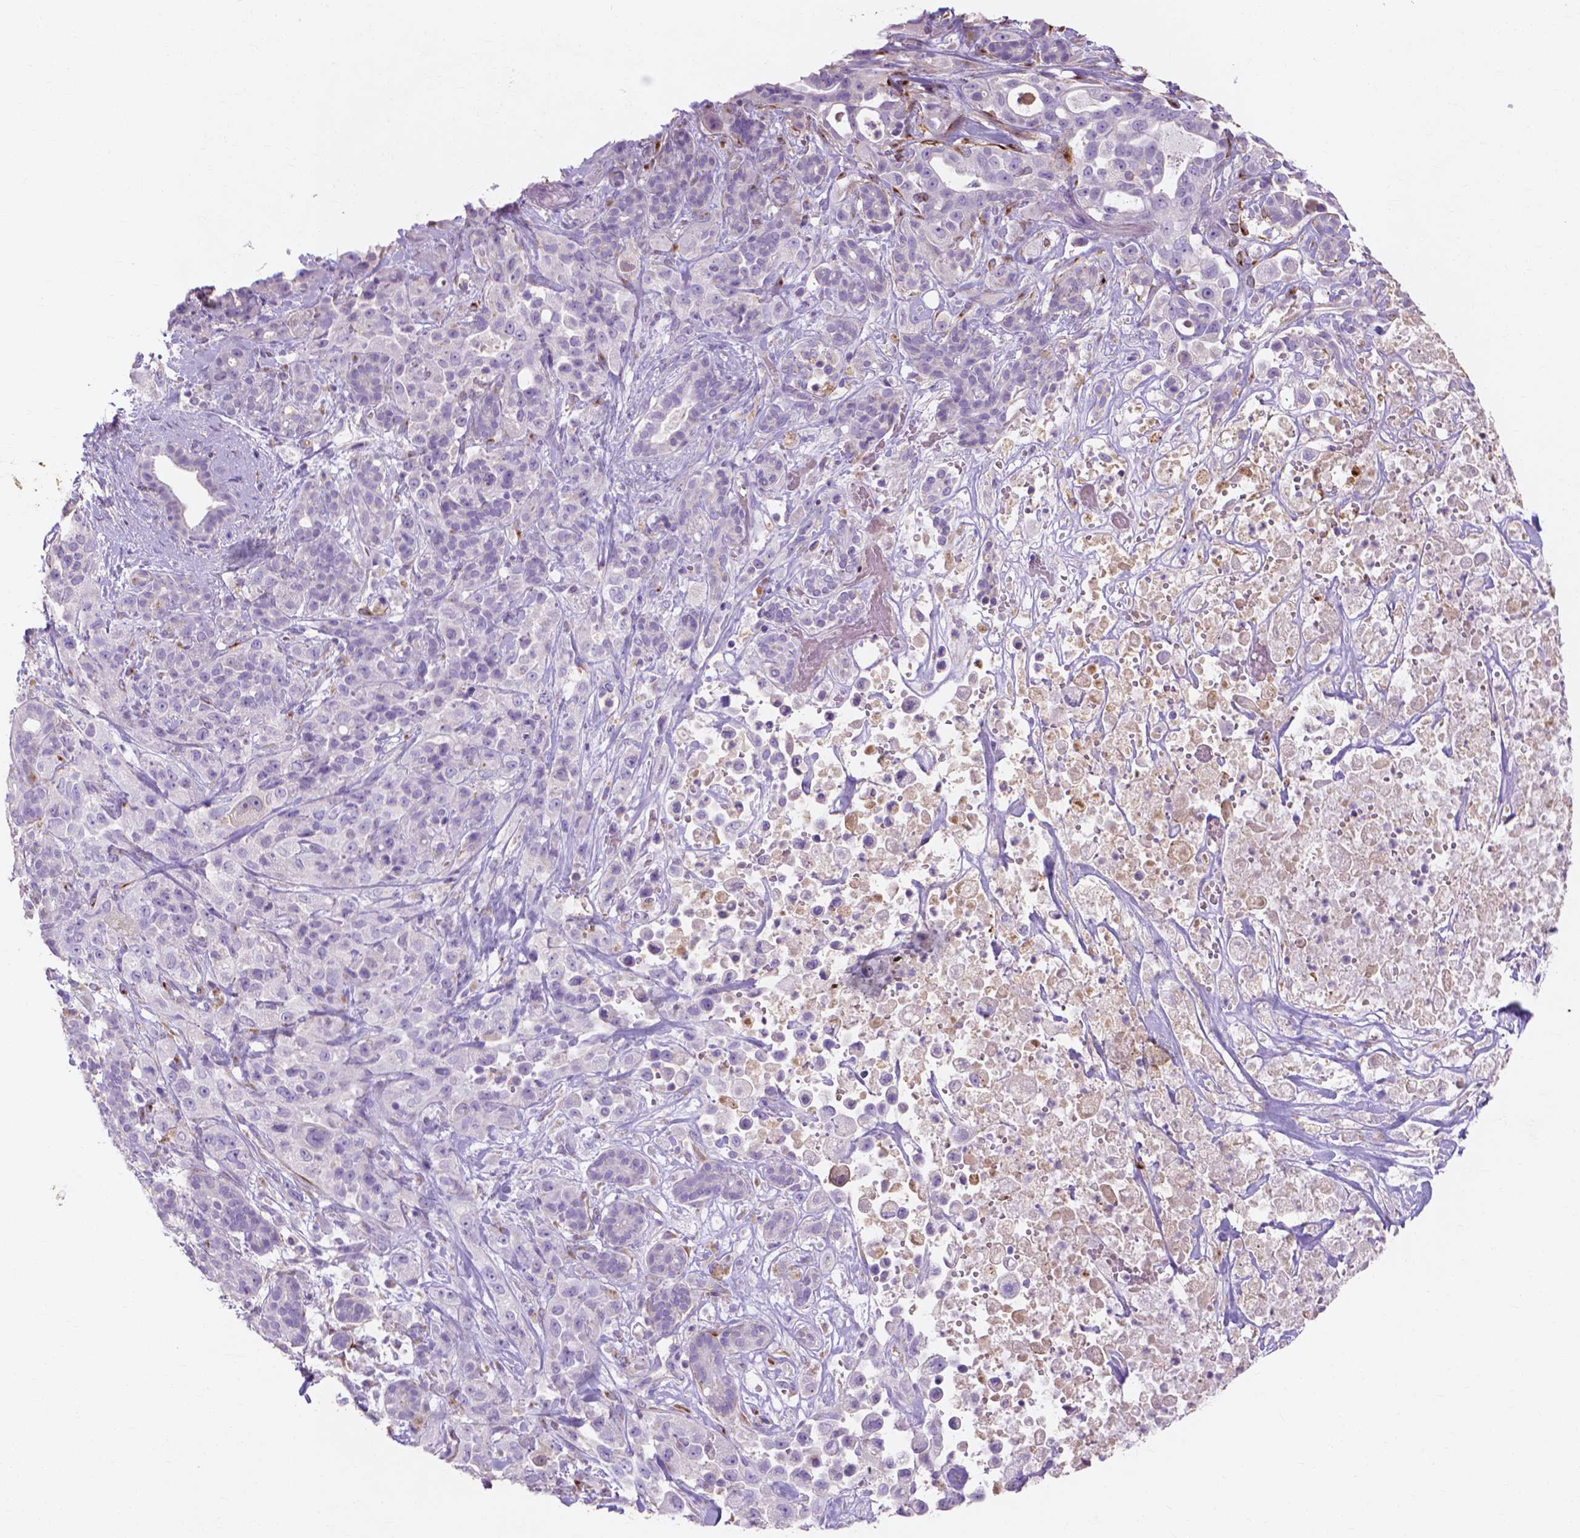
{"staining": {"intensity": "negative", "quantity": "none", "location": "none"}, "tissue": "pancreatic cancer", "cell_type": "Tumor cells", "image_type": "cancer", "snomed": [{"axis": "morphology", "description": "Adenocarcinoma, NOS"}, {"axis": "topography", "description": "Pancreas"}], "caption": "An immunohistochemistry photomicrograph of adenocarcinoma (pancreatic) is shown. There is no staining in tumor cells of adenocarcinoma (pancreatic).", "gene": "MMP11", "patient": {"sex": "male", "age": 44}}